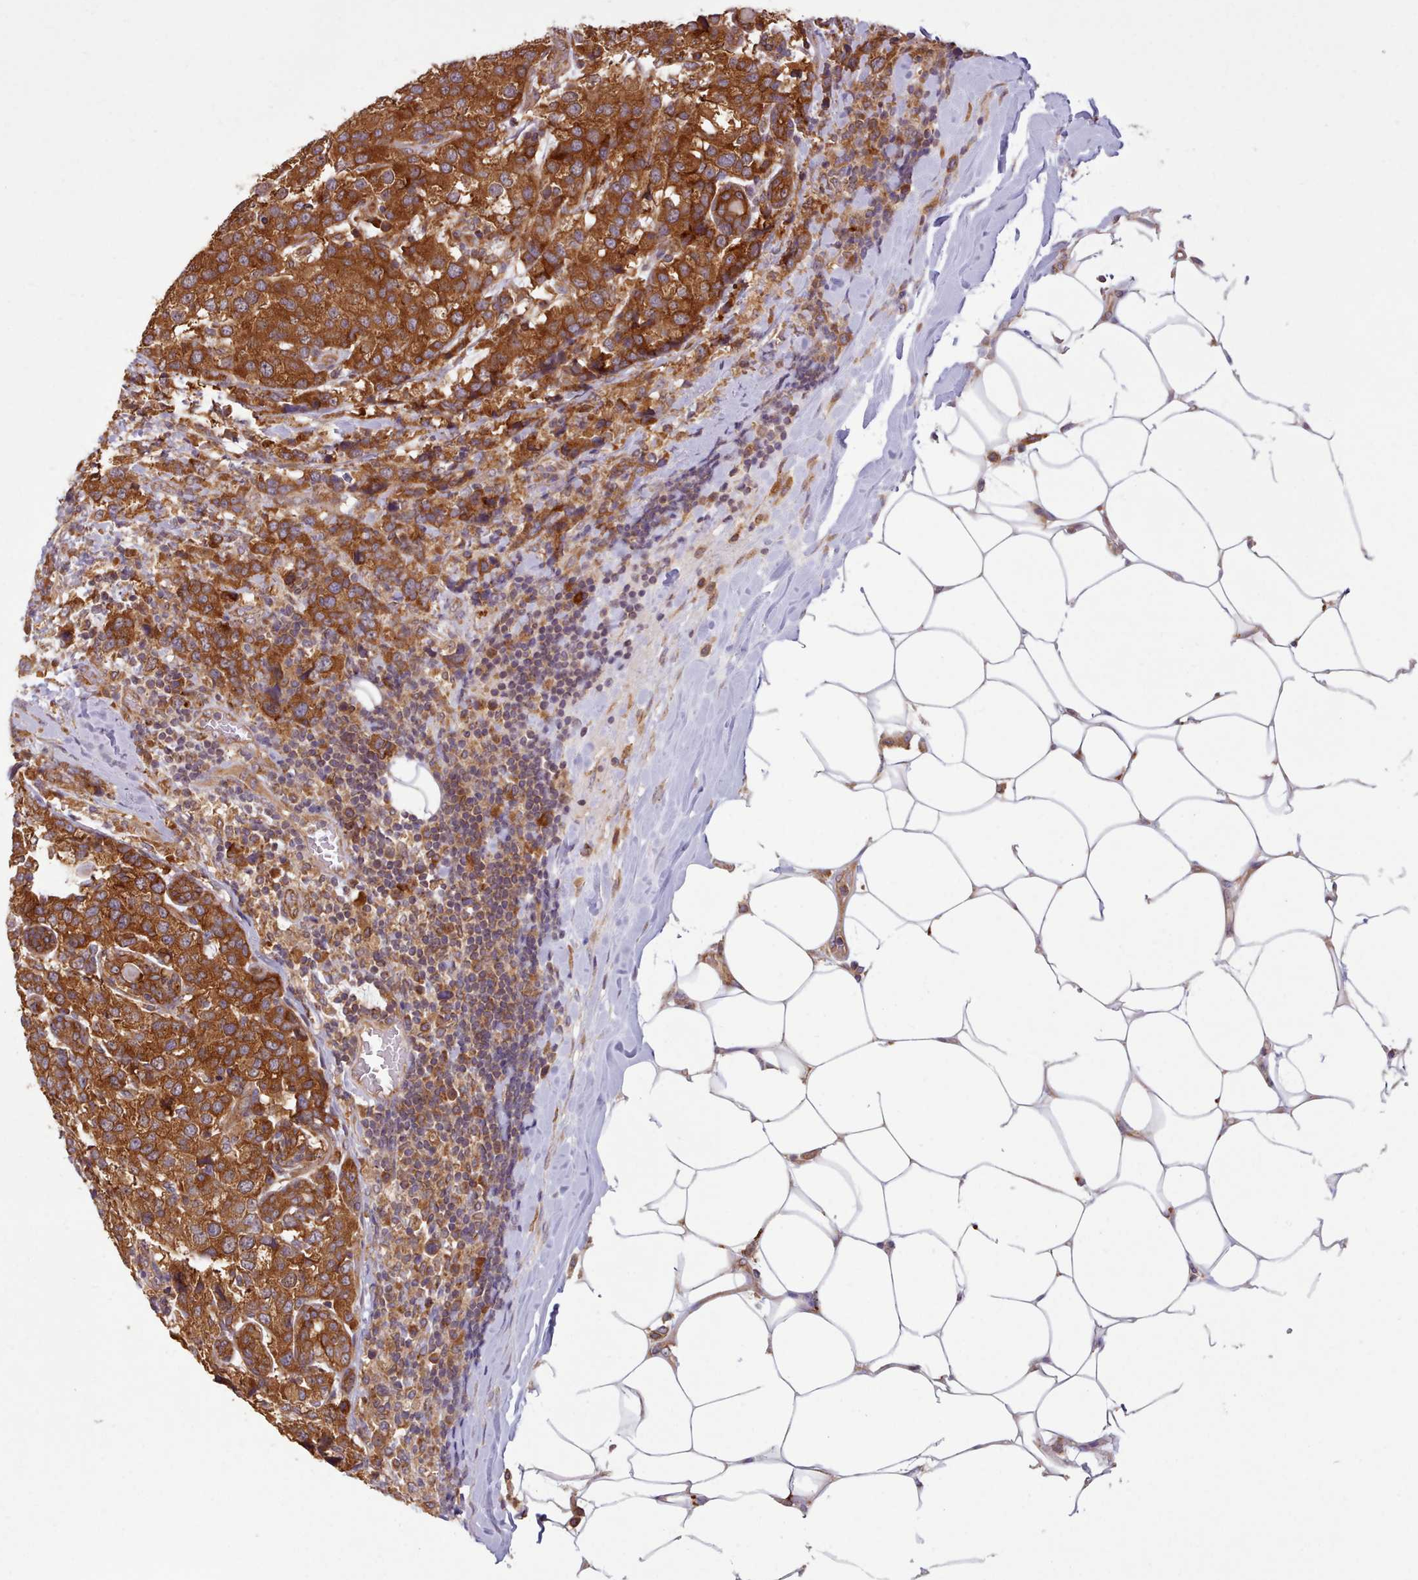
{"staining": {"intensity": "strong", "quantity": ">75%", "location": "cytoplasmic/membranous"}, "tissue": "breast cancer", "cell_type": "Tumor cells", "image_type": "cancer", "snomed": [{"axis": "morphology", "description": "Lobular carcinoma"}, {"axis": "topography", "description": "Breast"}], "caption": "This photomicrograph exhibits immunohistochemistry staining of human breast cancer (lobular carcinoma), with high strong cytoplasmic/membranous expression in approximately >75% of tumor cells.", "gene": "CRYBG1", "patient": {"sex": "female", "age": 59}}